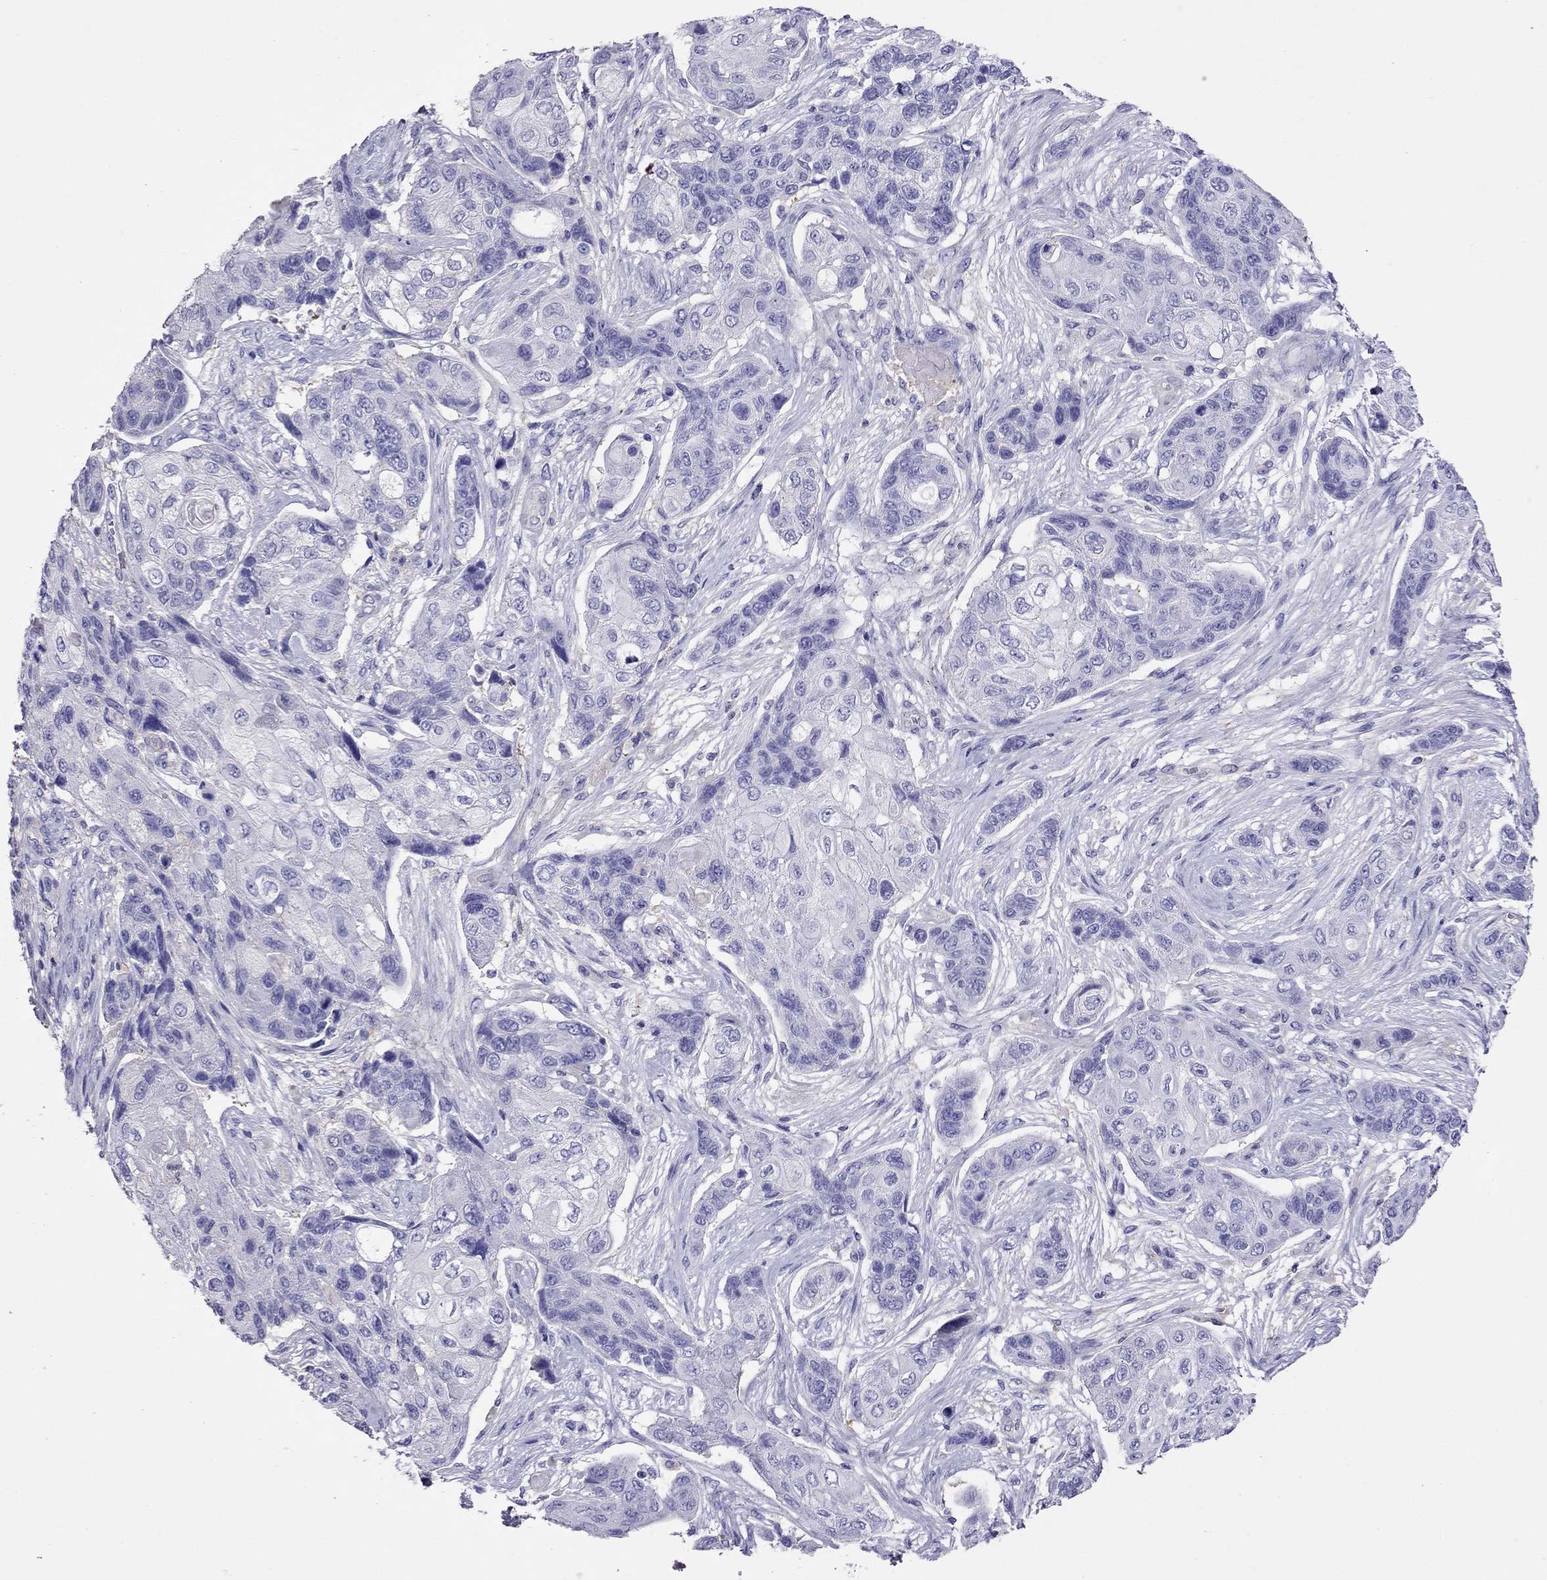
{"staining": {"intensity": "negative", "quantity": "none", "location": "none"}, "tissue": "lung cancer", "cell_type": "Tumor cells", "image_type": "cancer", "snomed": [{"axis": "morphology", "description": "Squamous cell carcinoma, NOS"}, {"axis": "topography", "description": "Lung"}], "caption": "High power microscopy image of an immunohistochemistry (IHC) photomicrograph of lung squamous cell carcinoma, revealing no significant staining in tumor cells.", "gene": "TEX22", "patient": {"sex": "male", "age": 69}}